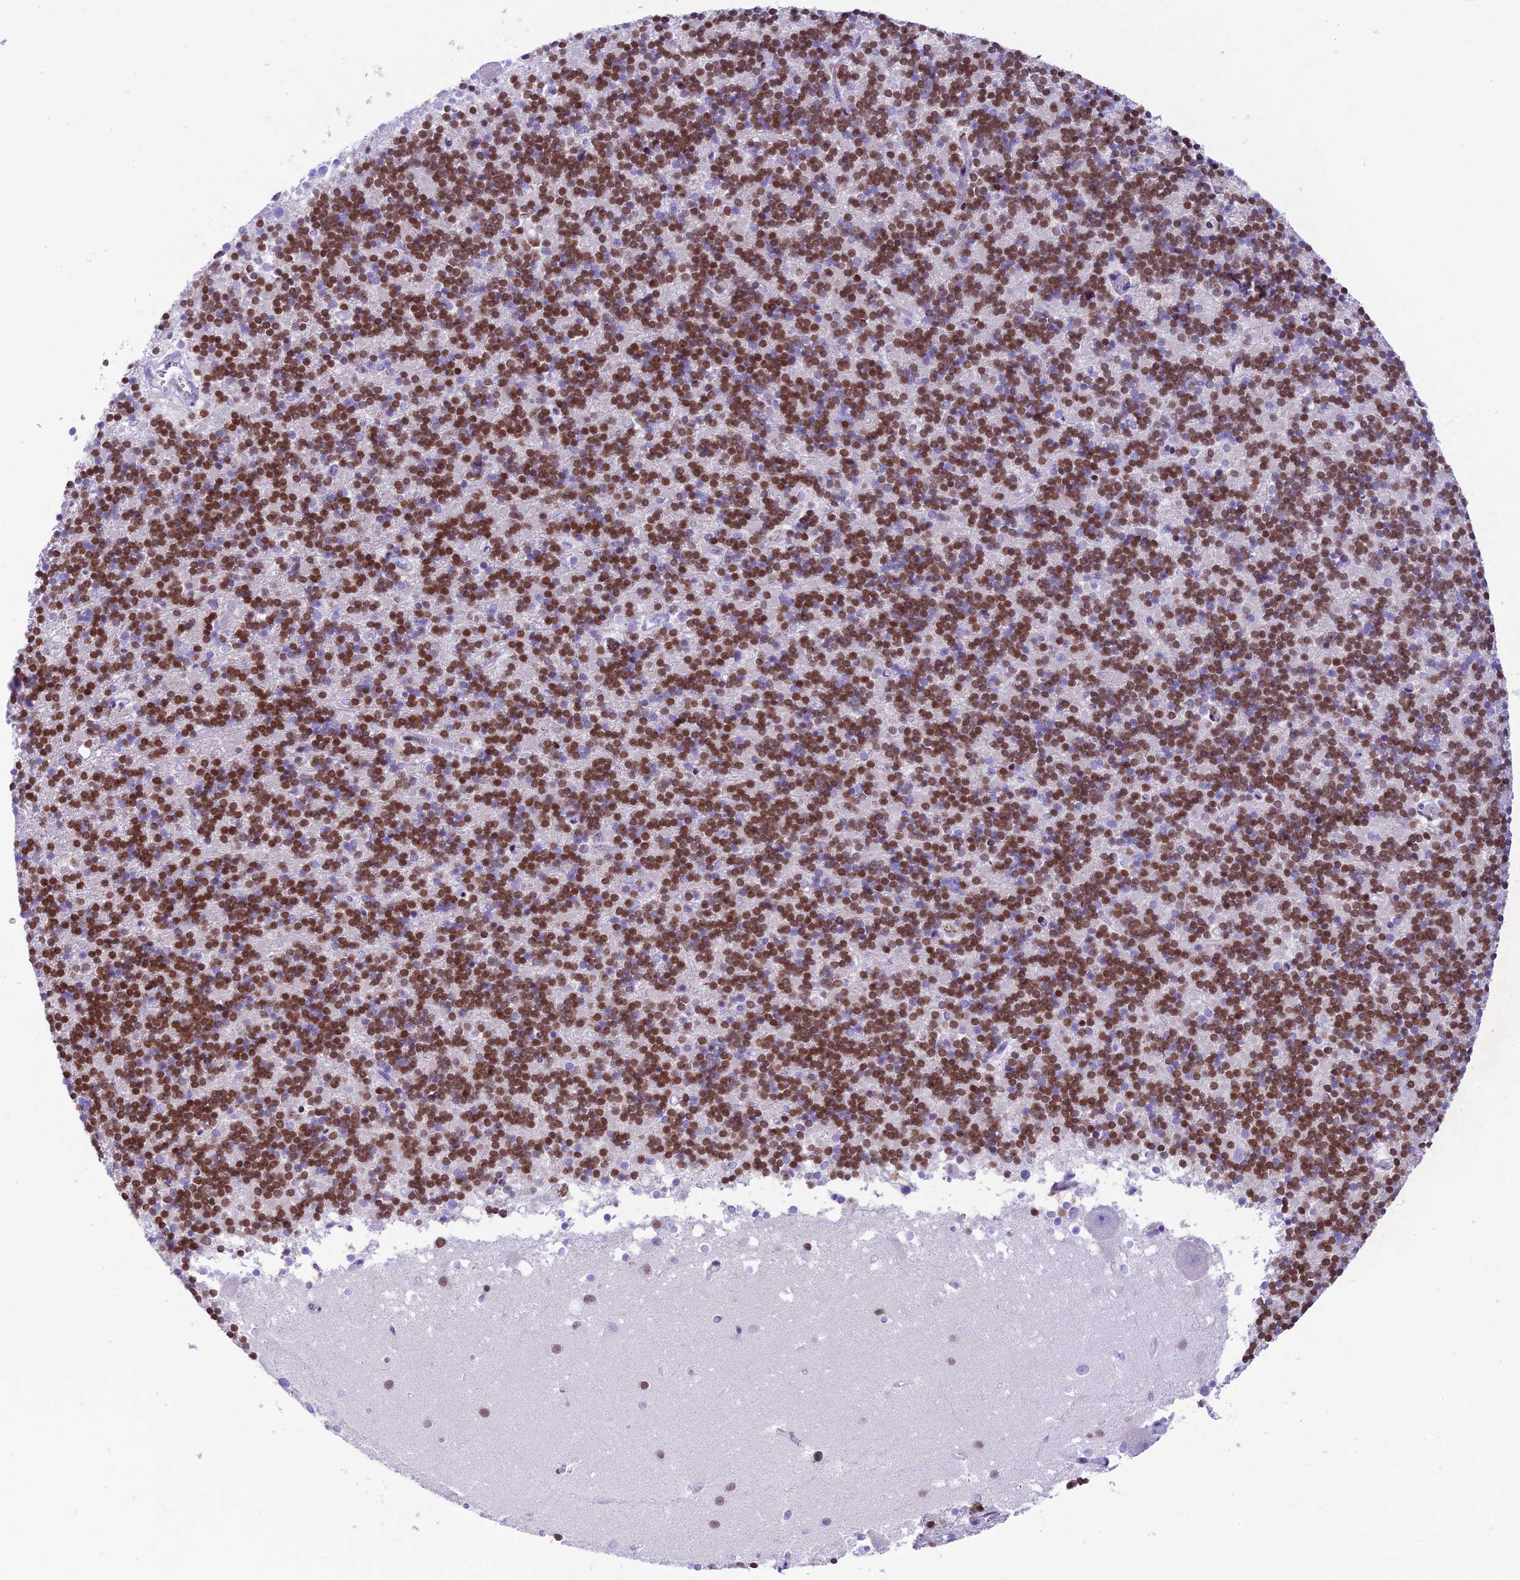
{"staining": {"intensity": "moderate", "quantity": ">75%", "location": "nuclear"}, "tissue": "cerebellum", "cell_type": "Cells in granular layer", "image_type": "normal", "snomed": [{"axis": "morphology", "description": "Normal tissue, NOS"}, {"axis": "topography", "description": "Cerebellum"}], "caption": "Immunohistochemistry (IHC) photomicrograph of benign cerebellum: cerebellum stained using immunohistochemistry displays medium levels of moderate protein expression localized specifically in the nuclear of cells in granular layer, appearing as a nuclear brown color.", "gene": "RPS6KB1", "patient": {"sex": "male", "age": 54}}